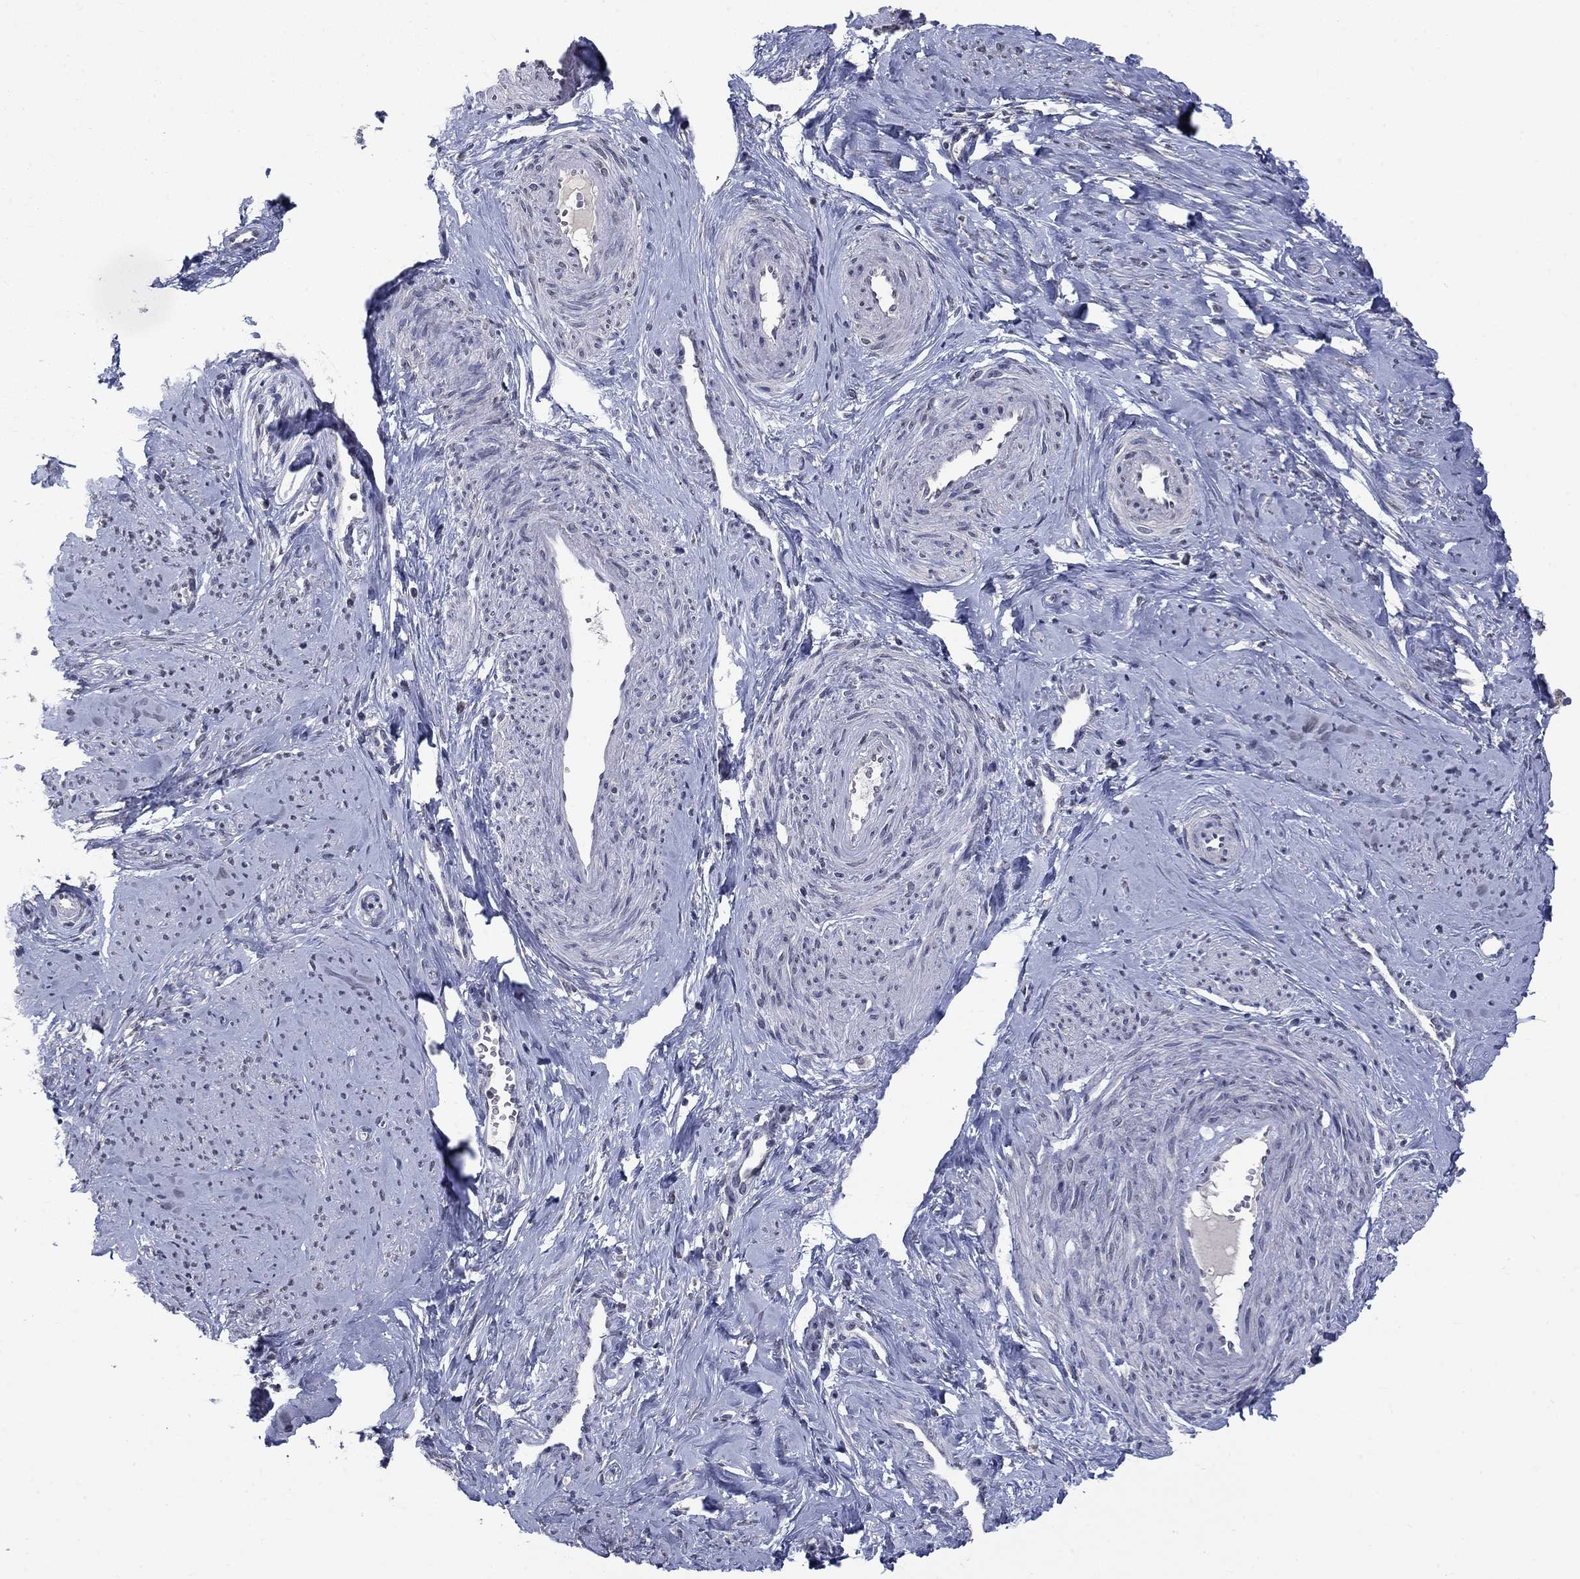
{"staining": {"intensity": "negative", "quantity": "none", "location": "none"}, "tissue": "smooth muscle", "cell_type": "Smooth muscle cells", "image_type": "normal", "snomed": [{"axis": "morphology", "description": "Normal tissue, NOS"}, {"axis": "topography", "description": "Smooth muscle"}], "caption": "Immunohistochemical staining of benign smooth muscle displays no significant expression in smooth muscle cells. (Immunohistochemistry, brightfield microscopy, high magnification).", "gene": "SPATA33", "patient": {"sex": "female", "age": 48}}